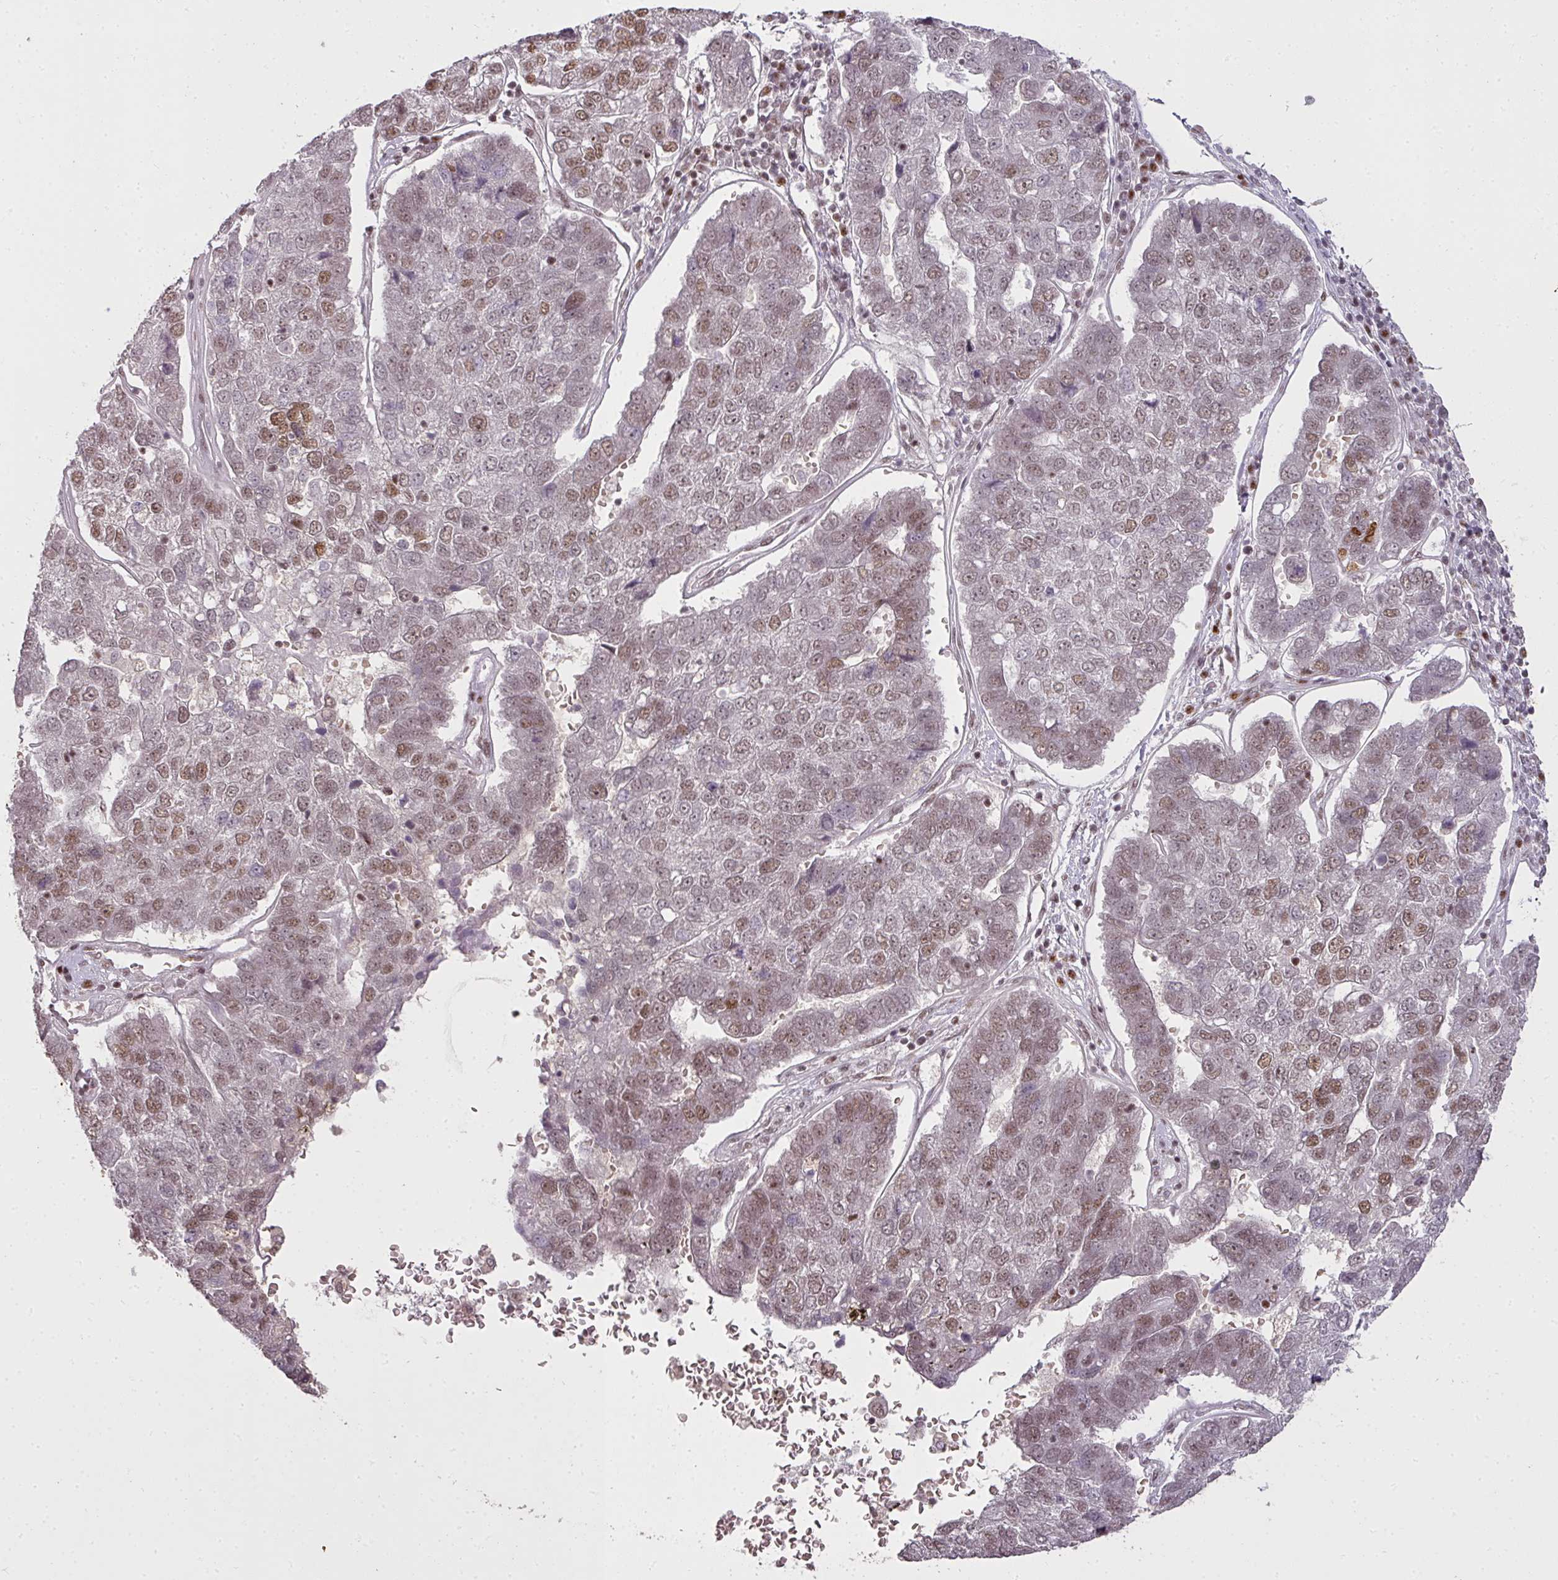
{"staining": {"intensity": "moderate", "quantity": "25%-75%", "location": "nuclear"}, "tissue": "pancreatic cancer", "cell_type": "Tumor cells", "image_type": "cancer", "snomed": [{"axis": "morphology", "description": "Adenocarcinoma, NOS"}, {"axis": "topography", "description": "Pancreas"}], "caption": "Immunohistochemistry (DAB) staining of pancreatic cancer reveals moderate nuclear protein staining in approximately 25%-75% of tumor cells.", "gene": "GPRIN2", "patient": {"sex": "female", "age": 61}}